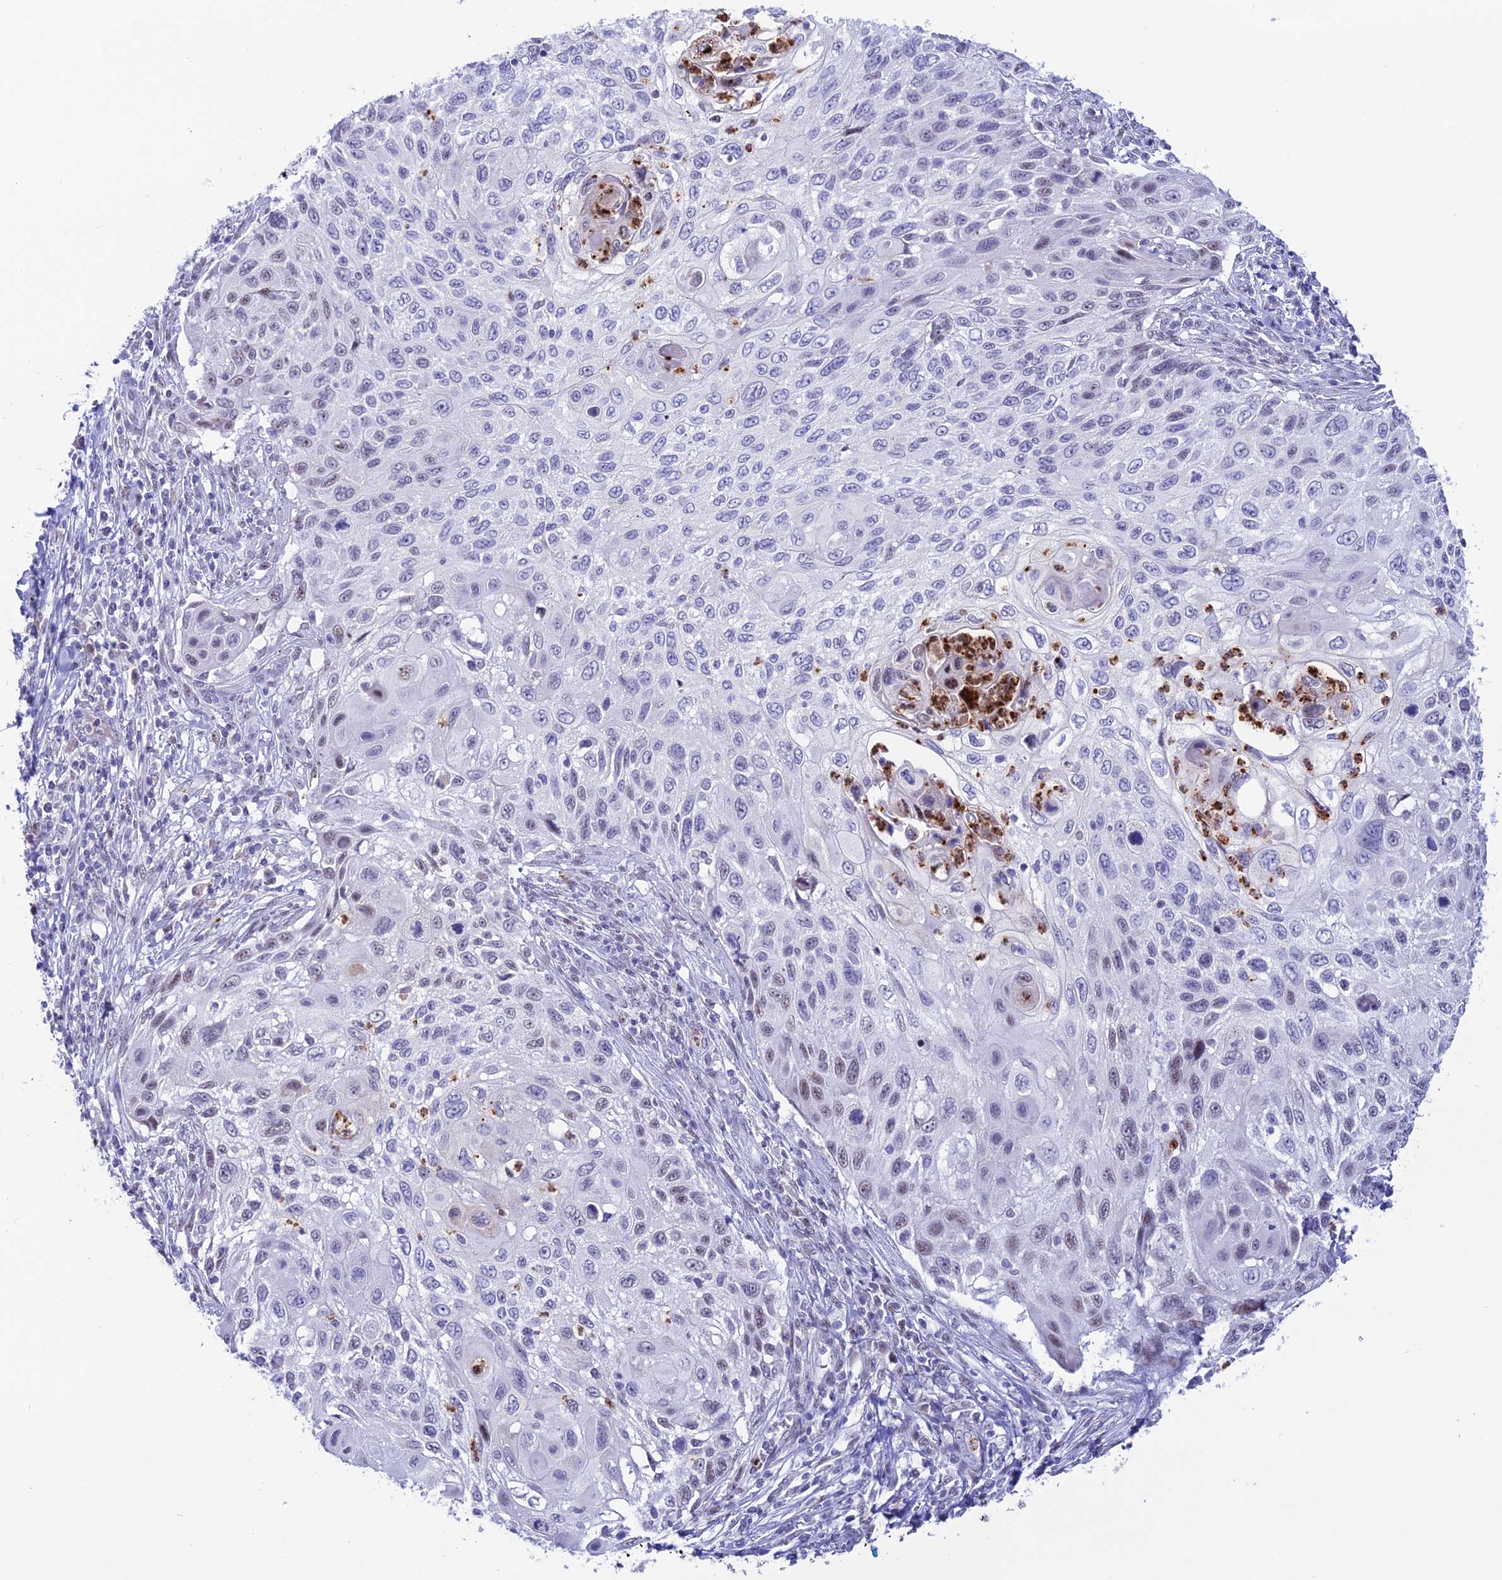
{"staining": {"intensity": "weak", "quantity": "<25%", "location": "nuclear"}, "tissue": "cervical cancer", "cell_type": "Tumor cells", "image_type": "cancer", "snomed": [{"axis": "morphology", "description": "Squamous cell carcinoma, NOS"}, {"axis": "topography", "description": "Cervix"}], "caption": "Histopathology image shows no protein staining in tumor cells of cervical squamous cell carcinoma tissue.", "gene": "MFSD2B", "patient": {"sex": "female", "age": 70}}